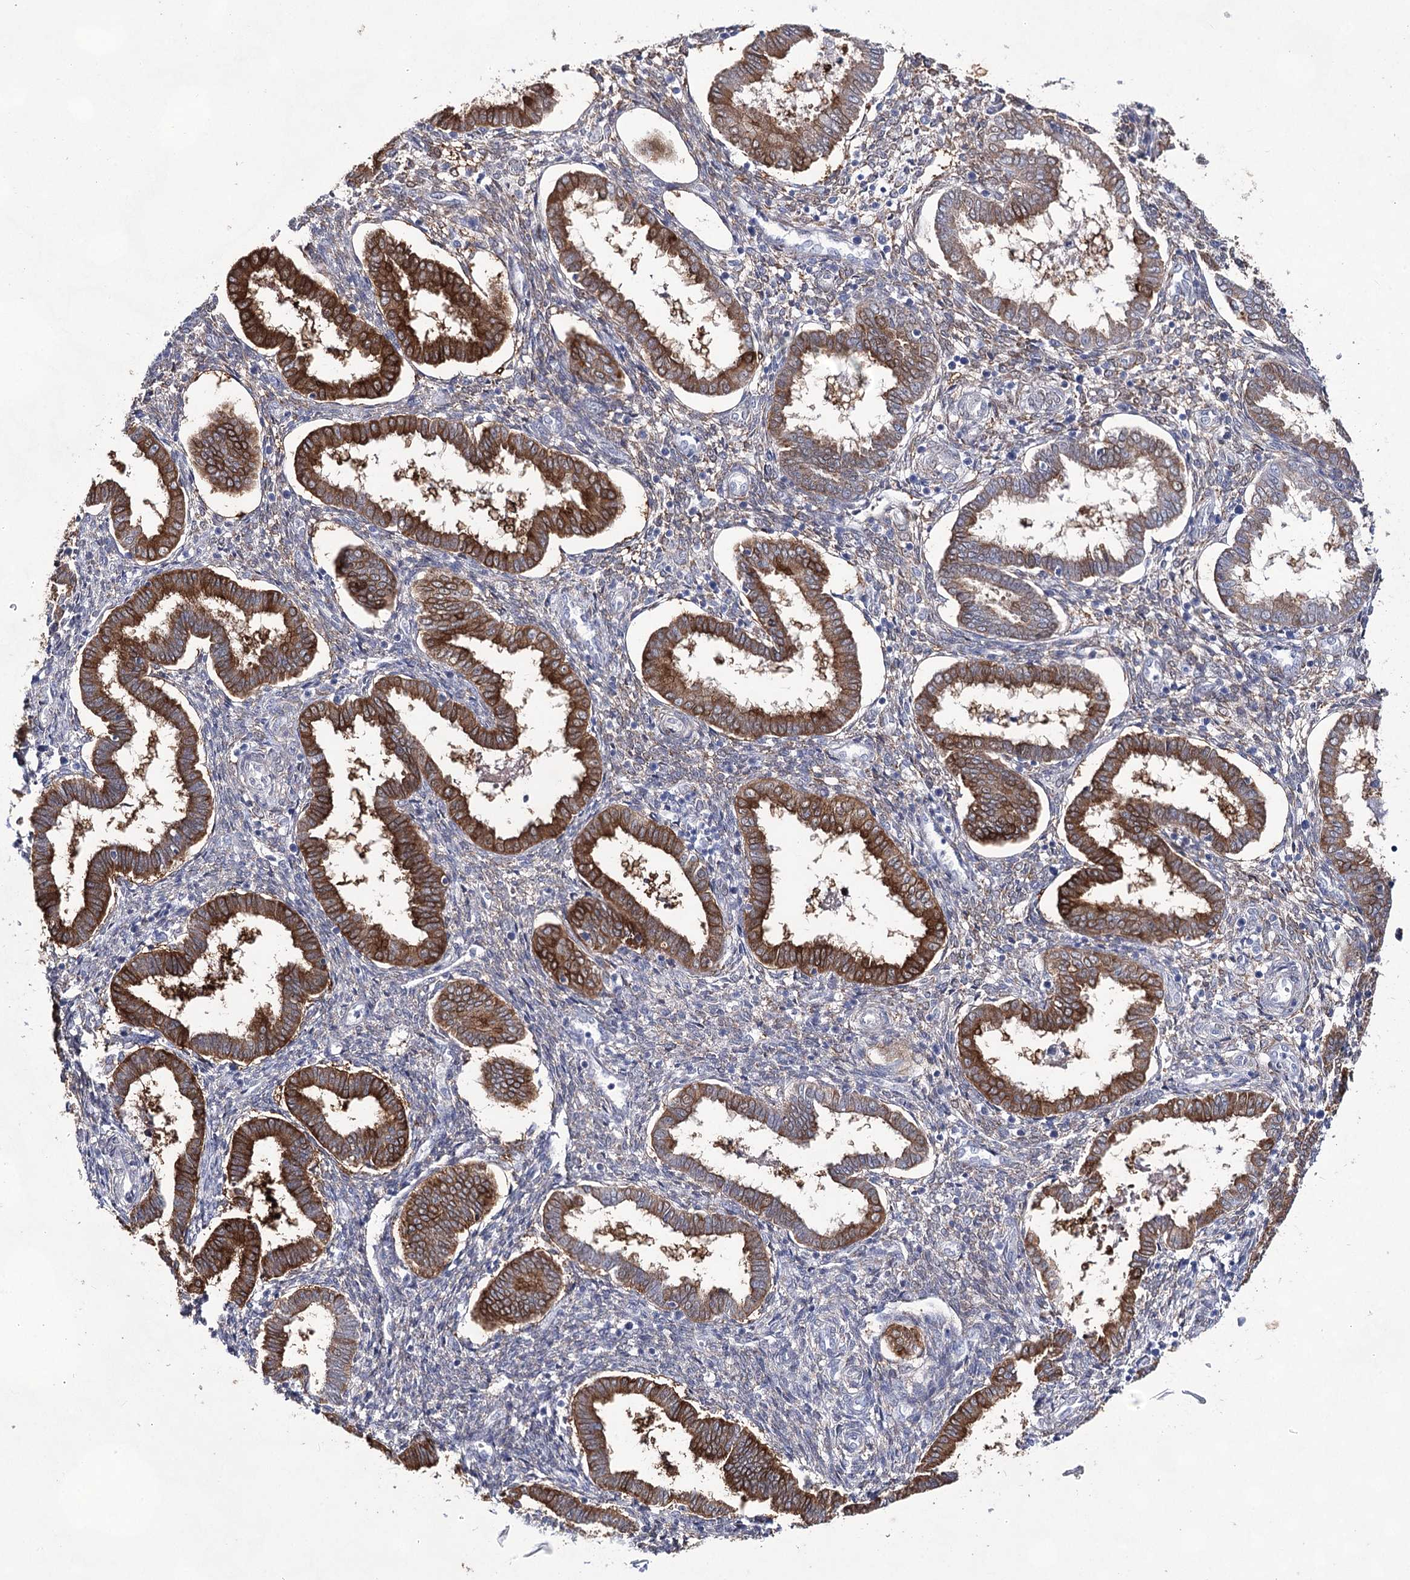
{"staining": {"intensity": "negative", "quantity": "none", "location": "none"}, "tissue": "endometrium", "cell_type": "Cells in endometrial stroma", "image_type": "normal", "snomed": [{"axis": "morphology", "description": "Normal tissue, NOS"}, {"axis": "topography", "description": "Endometrium"}], "caption": "Immunohistochemistry histopathology image of benign endometrium: endometrium stained with DAB (3,3'-diaminobenzidine) exhibits no significant protein positivity in cells in endometrial stroma.", "gene": "UGDH", "patient": {"sex": "female", "age": 24}}